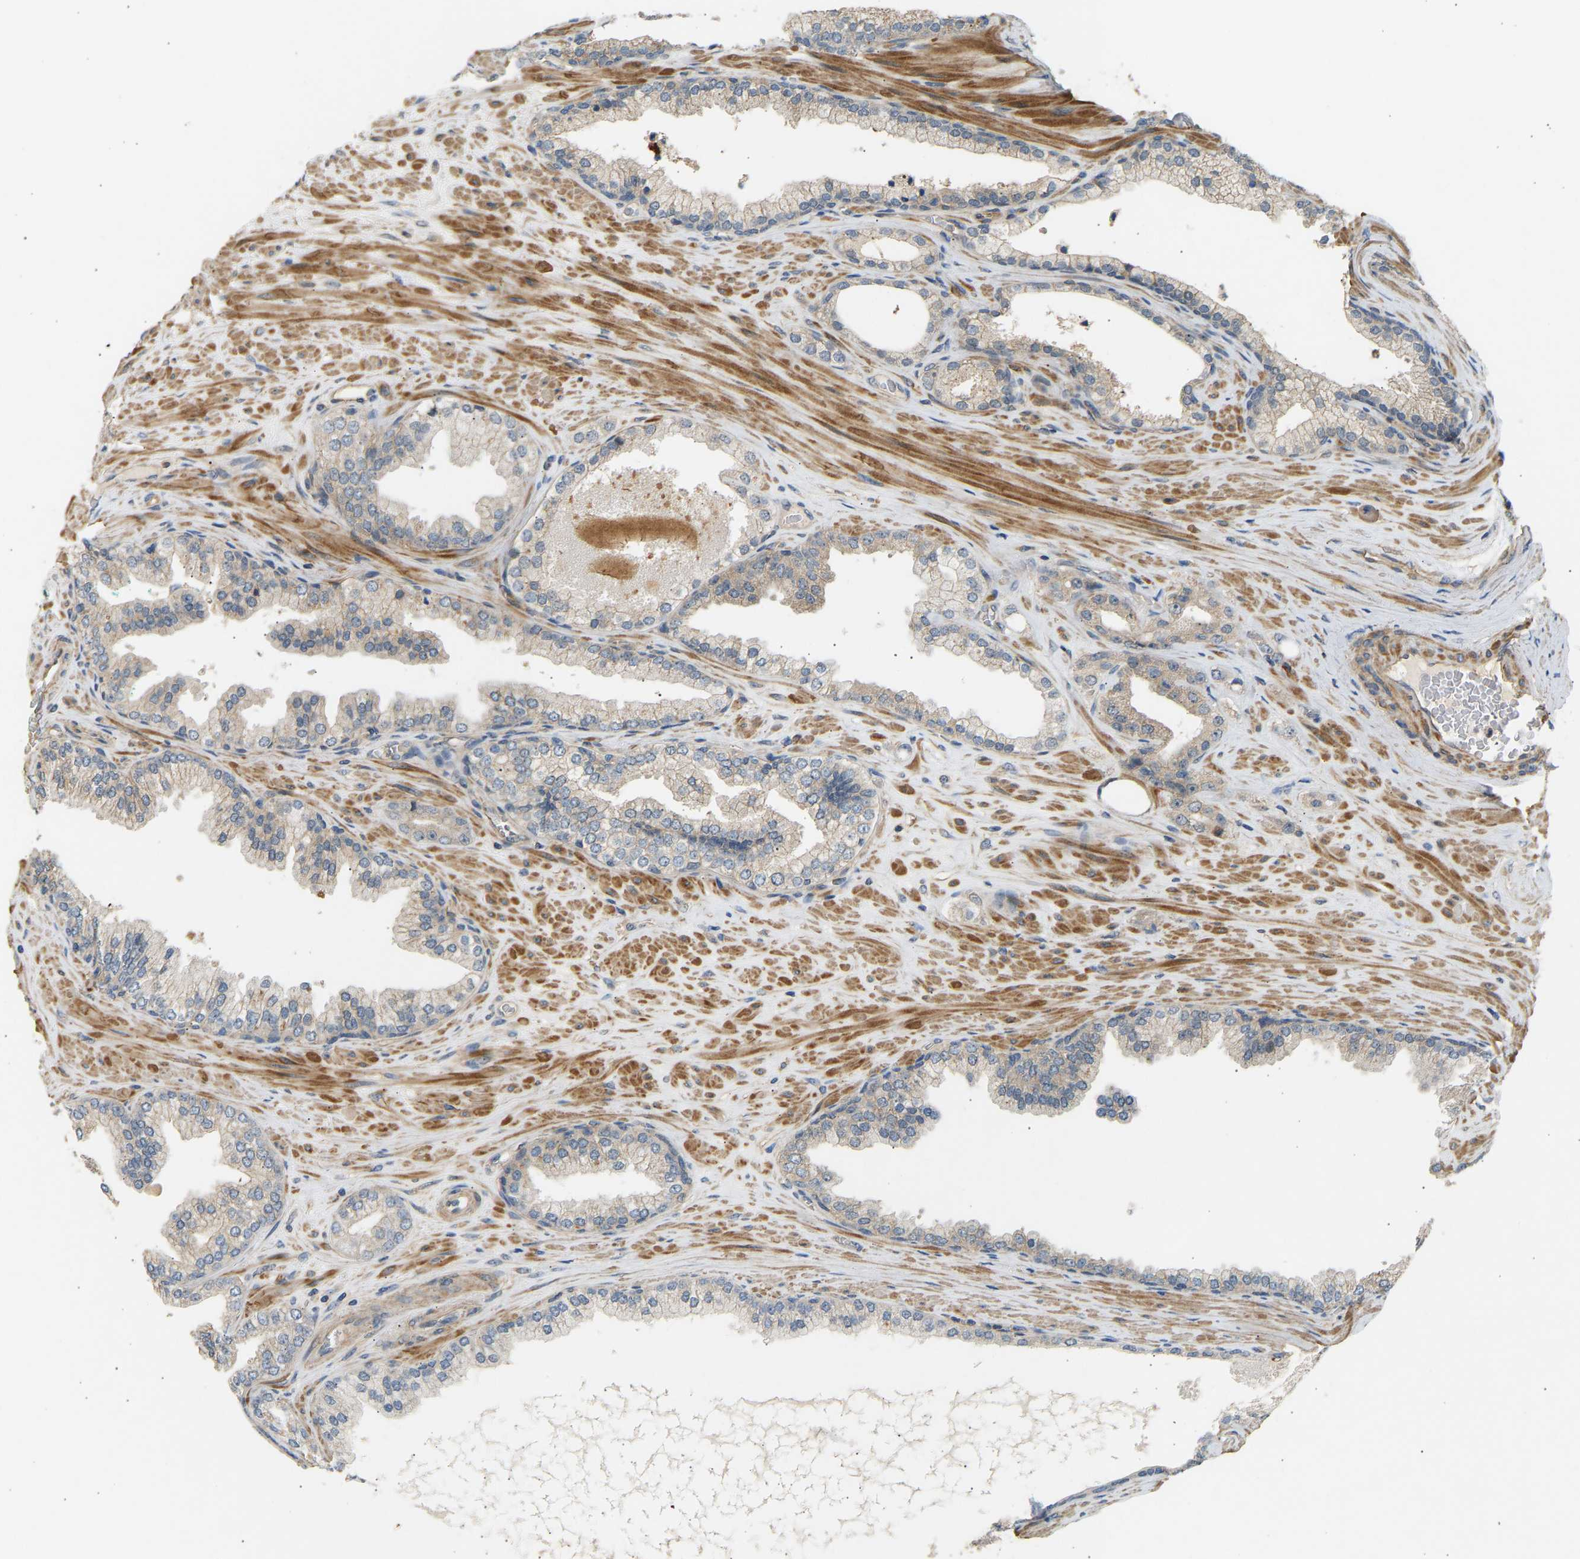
{"staining": {"intensity": "weak", "quantity": "<25%", "location": "cytoplasmic/membranous"}, "tissue": "prostate cancer", "cell_type": "Tumor cells", "image_type": "cancer", "snomed": [{"axis": "morphology", "description": "Adenocarcinoma, High grade"}, {"axis": "topography", "description": "Prostate"}], "caption": "High magnification brightfield microscopy of prostate high-grade adenocarcinoma stained with DAB (brown) and counterstained with hematoxylin (blue): tumor cells show no significant expression.", "gene": "RGL1", "patient": {"sex": "male", "age": 71}}